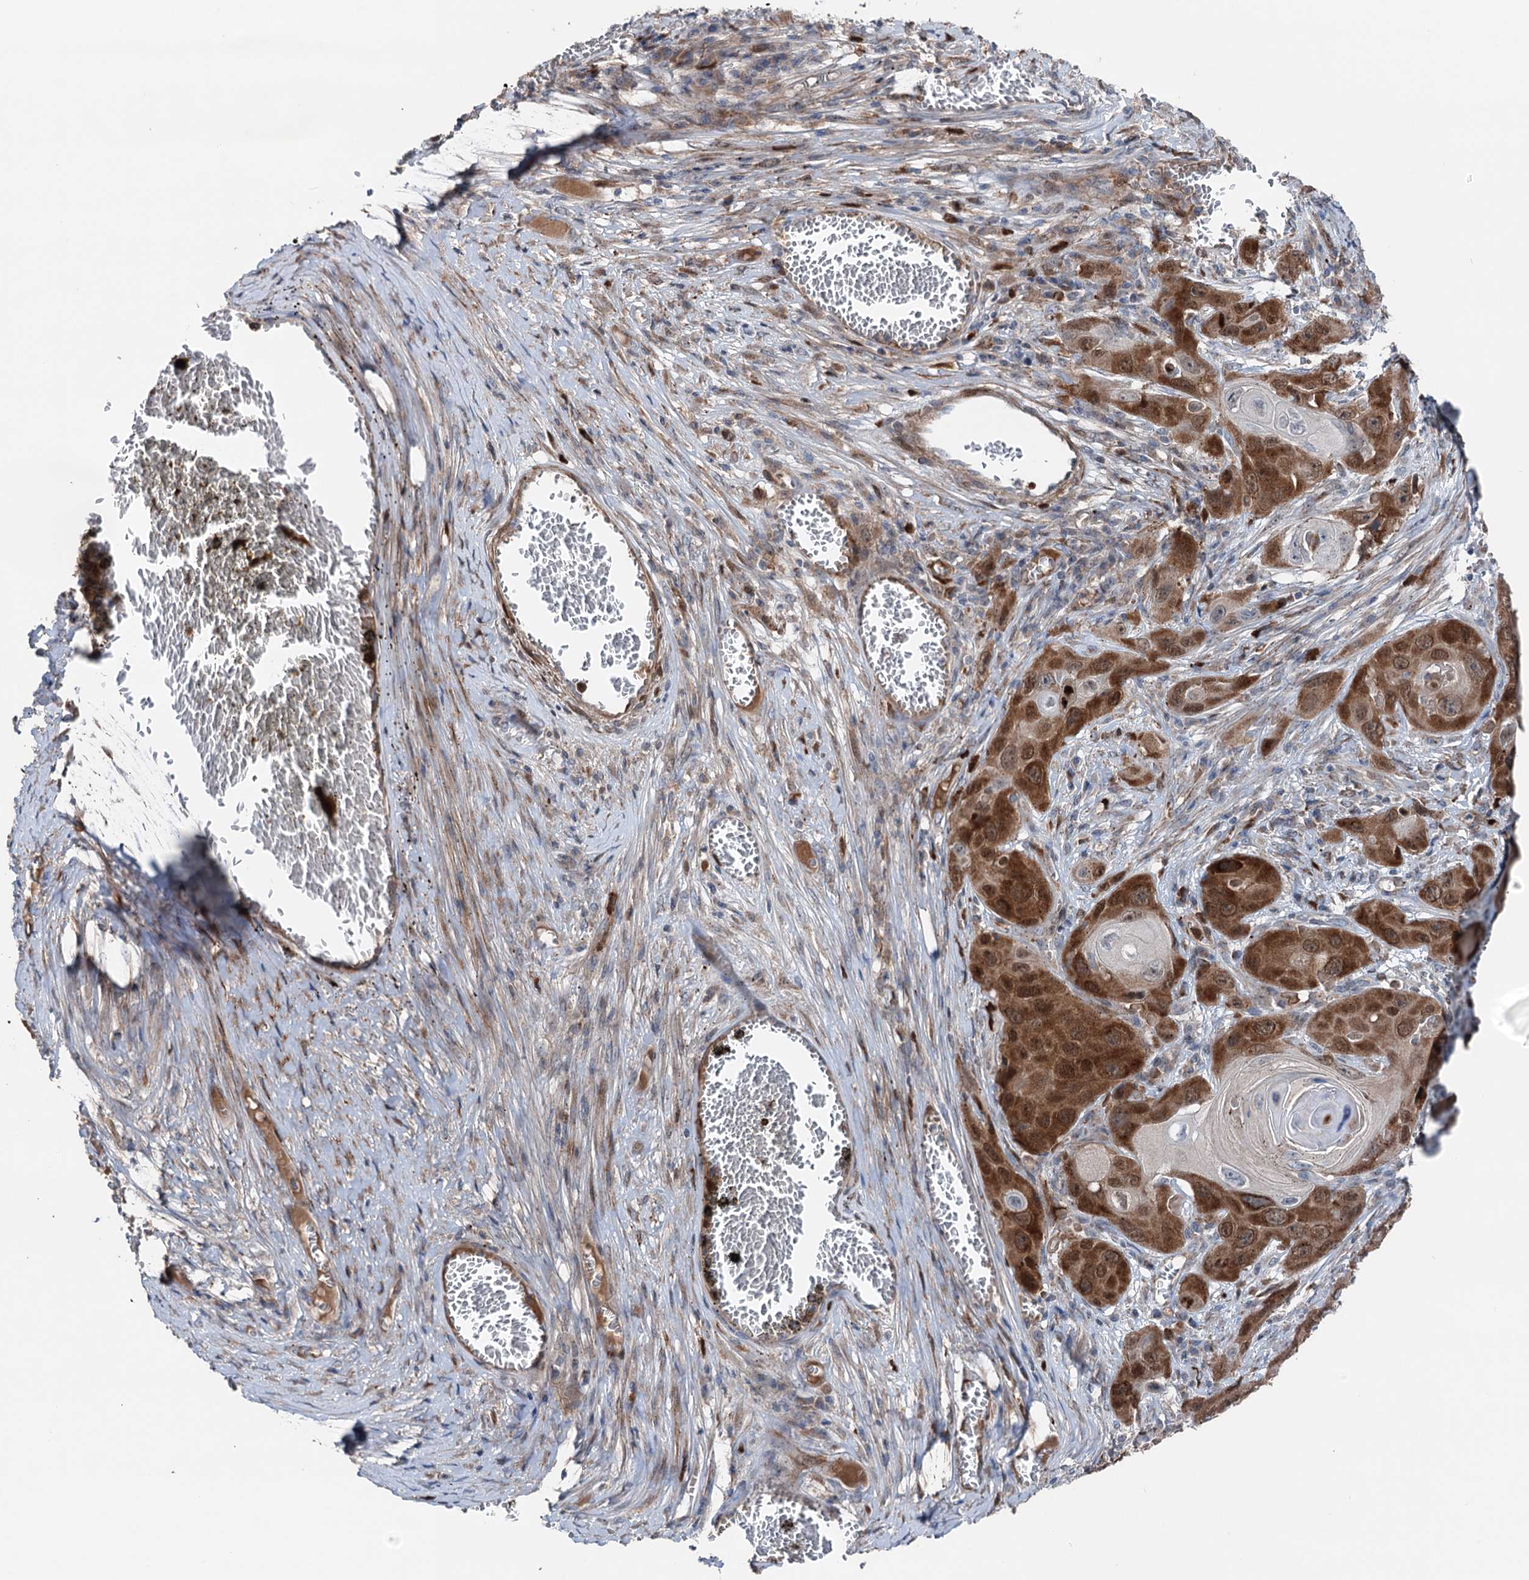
{"staining": {"intensity": "strong", "quantity": ">75%", "location": "cytoplasmic/membranous"}, "tissue": "skin cancer", "cell_type": "Tumor cells", "image_type": "cancer", "snomed": [{"axis": "morphology", "description": "Squamous cell carcinoma, NOS"}, {"axis": "topography", "description": "Skin"}], "caption": "Immunohistochemistry (IHC) histopathology image of neoplastic tissue: human skin squamous cell carcinoma stained using immunohistochemistry (IHC) shows high levels of strong protein expression localized specifically in the cytoplasmic/membranous of tumor cells, appearing as a cytoplasmic/membranous brown color.", "gene": "NCAPD2", "patient": {"sex": "male", "age": 55}}